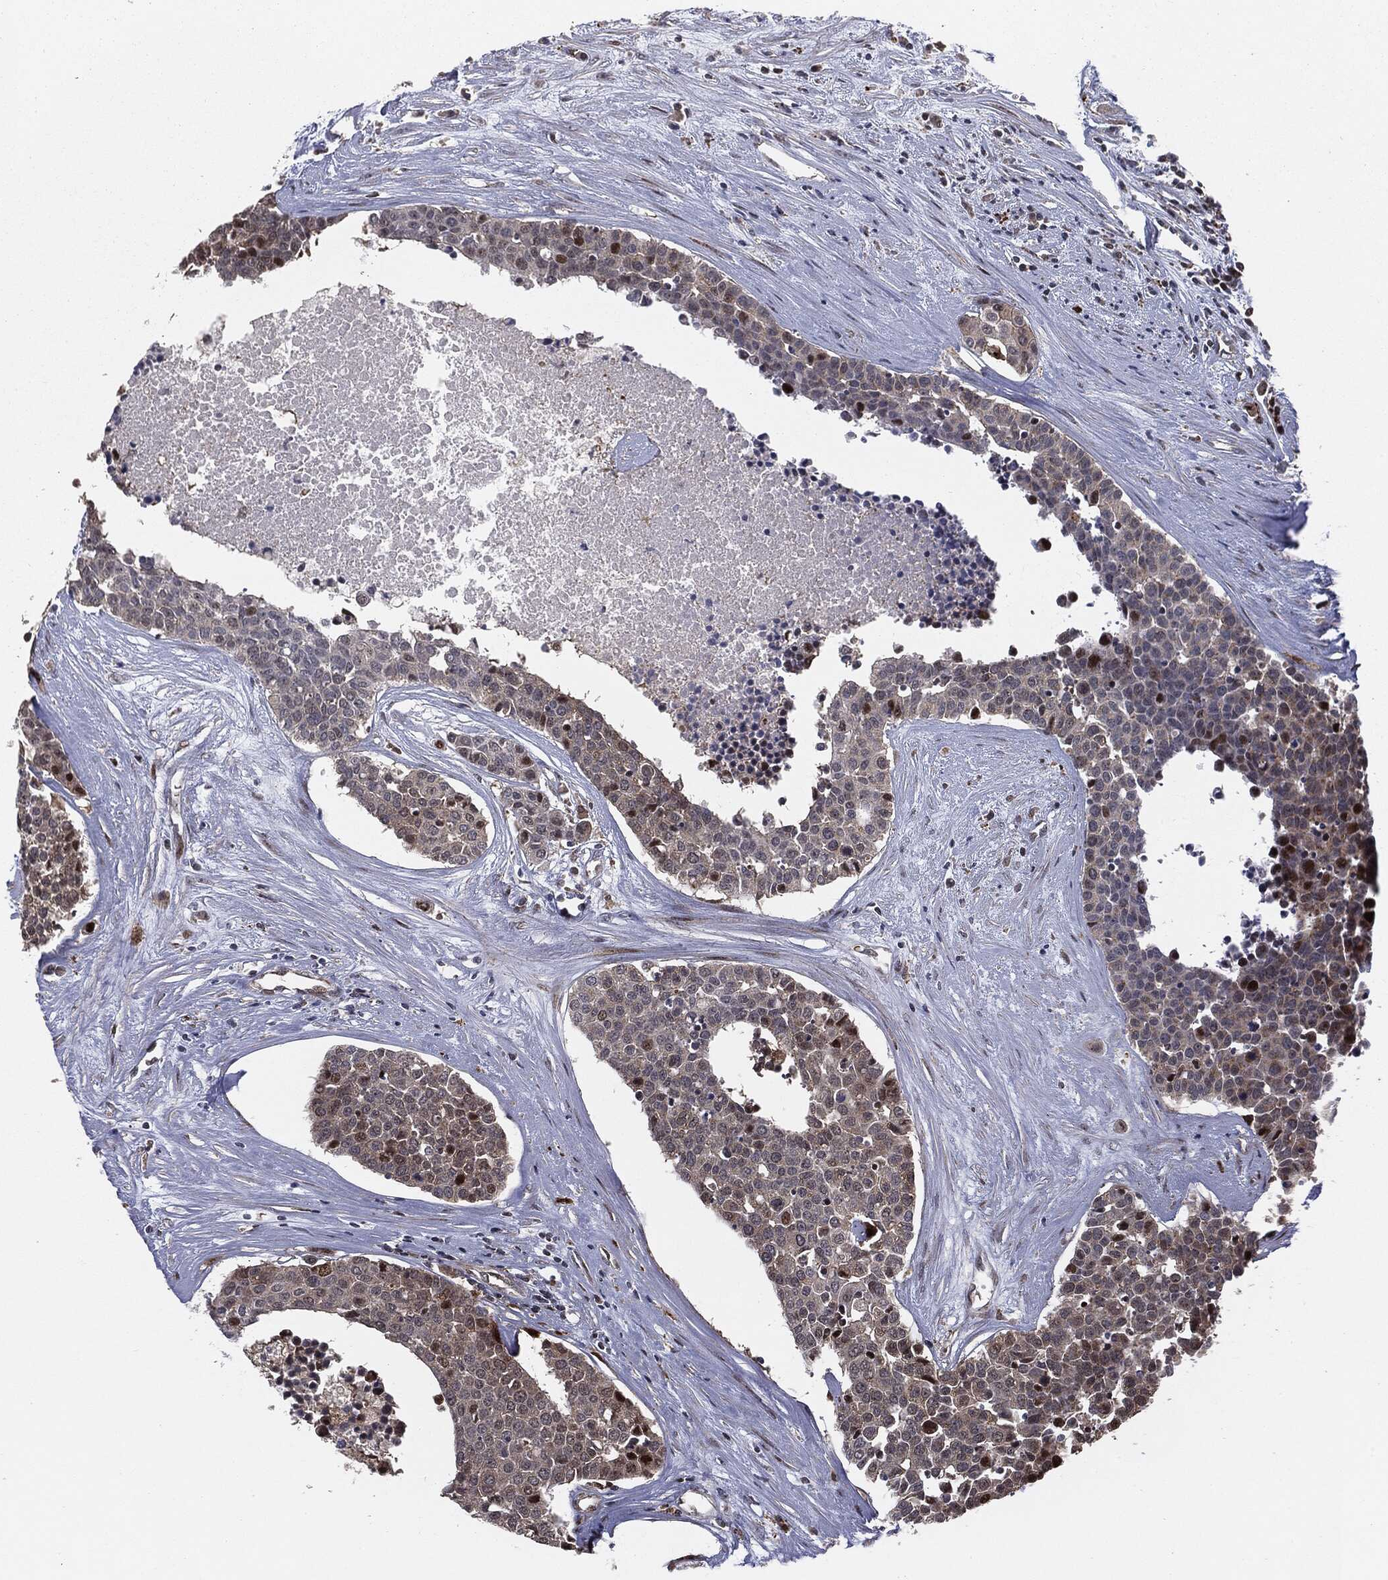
{"staining": {"intensity": "weak", "quantity": "<25%", "location": "cytoplasmic/membranous"}, "tissue": "carcinoid", "cell_type": "Tumor cells", "image_type": "cancer", "snomed": [{"axis": "morphology", "description": "Carcinoid, malignant, NOS"}, {"axis": "topography", "description": "Colon"}], "caption": "High power microscopy image of an IHC photomicrograph of malignant carcinoid, revealing no significant staining in tumor cells. (IHC, brightfield microscopy, high magnification).", "gene": "PTEN", "patient": {"sex": "male", "age": 81}}